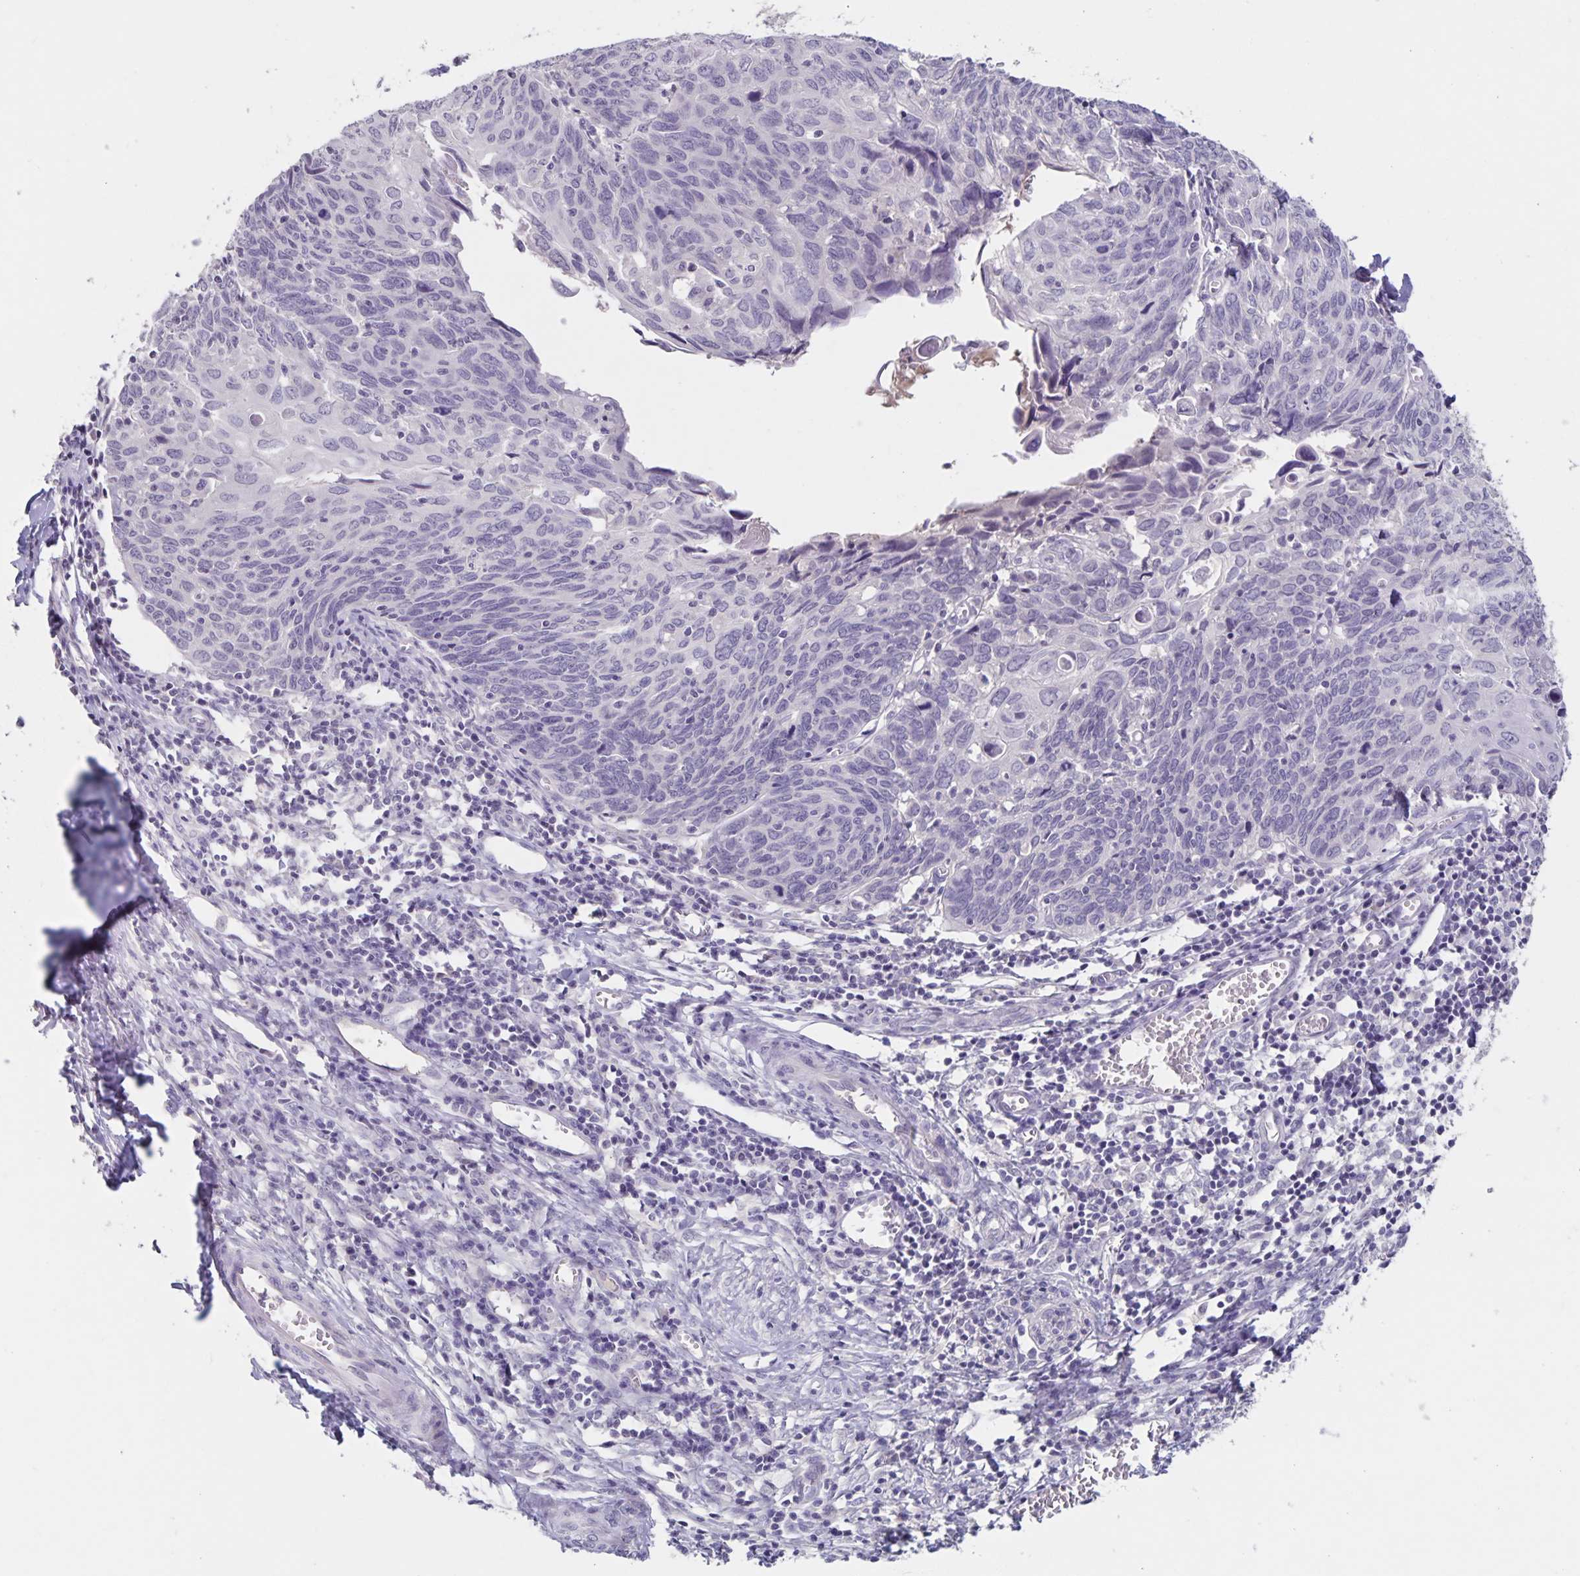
{"staining": {"intensity": "negative", "quantity": "none", "location": "none"}, "tissue": "cervical cancer", "cell_type": "Tumor cells", "image_type": "cancer", "snomed": [{"axis": "morphology", "description": "Squamous cell carcinoma, NOS"}, {"axis": "topography", "description": "Cervix"}], "caption": "IHC image of neoplastic tissue: squamous cell carcinoma (cervical) stained with DAB (3,3'-diaminobenzidine) demonstrates no significant protein positivity in tumor cells. (DAB (3,3'-diaminobenzidine) immunohistochemistry (IHC) with hematoxylin counter stain).", "gene": "INSL5", "patient": {"sex": "female", "age": 39}}